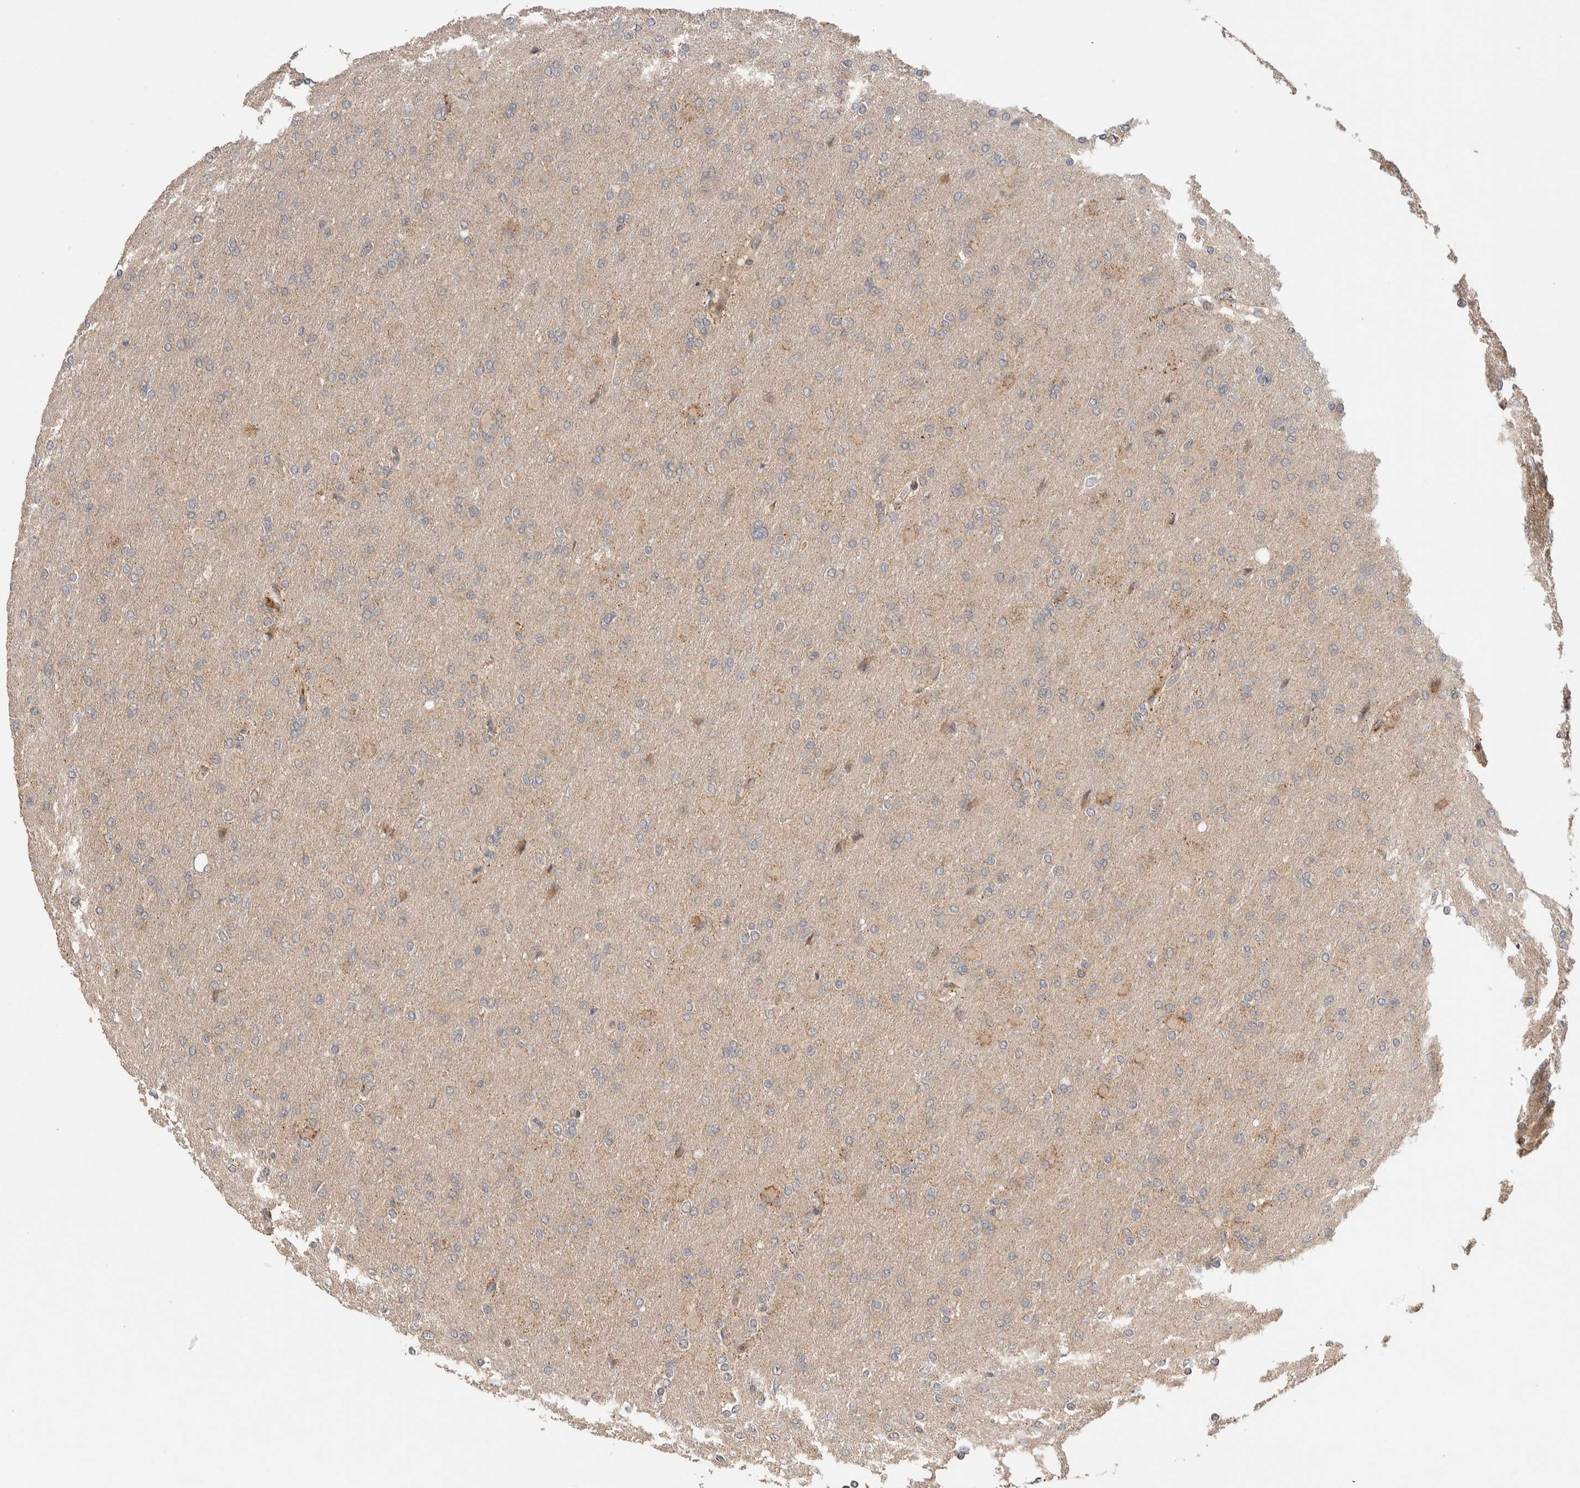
{"staining": {"intensity": "weak", "quantity": "<25%", "location": "cytoplasmic/membranous"}, "tissue": "glioma", "cell_type": "Tumor cells", "image_type": "cancer", "snomed": [{"axis": "morphology", "description": "Glioma, malignant, High grade"}, {"axis": "topography", "description": "Cerebral cortex"}], "caption": "Immunohistochemical staining of human high-grade glioma (malignant) demonstrates no significant positivity in tumor cells.", "gene": "PRDM15", "patient": {"sex": "female", "age": 36}}